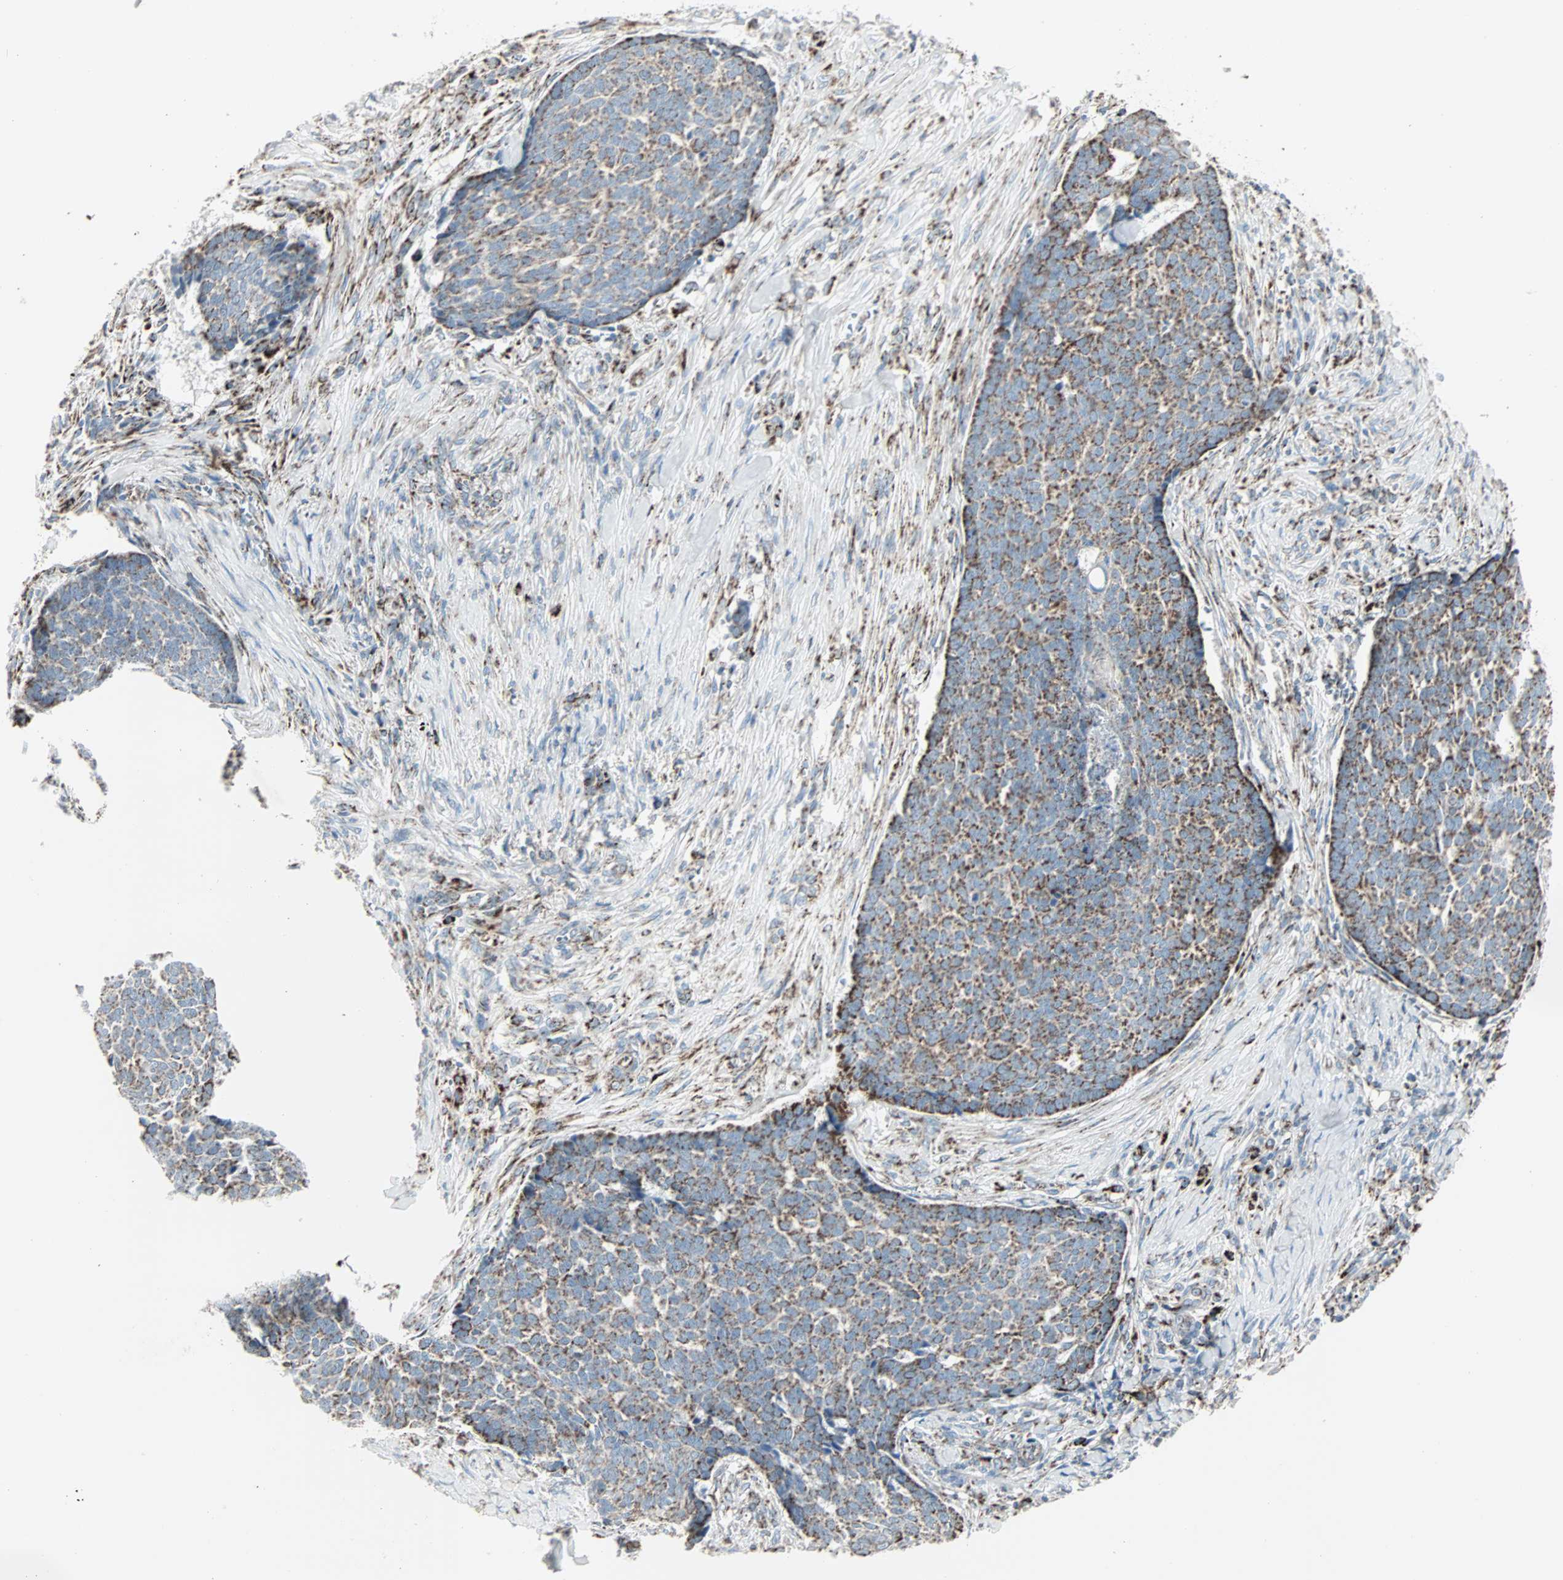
{"staining": {"intensity": "moderate", "quantity": ">75%", "location": "cytoplasmic/membranous"}, "tissue": "skin cancer", "cell_type": "Tumor cells", "image_type": "cancer", "snomed": [{"axis": "morphology", "description": "Basal cell carcinoma"}, {"axis": "topography", "description": "Skin"}], "caption": "Skin cancer (basal cell carcinoma) stained with DAB IHC reveals medium levels of moderate cytoplasmic/membranous positivity in approximately >75% of tumor cells.", "gene": "IDH2", "patient": {"sex": "male", "age": 84}}